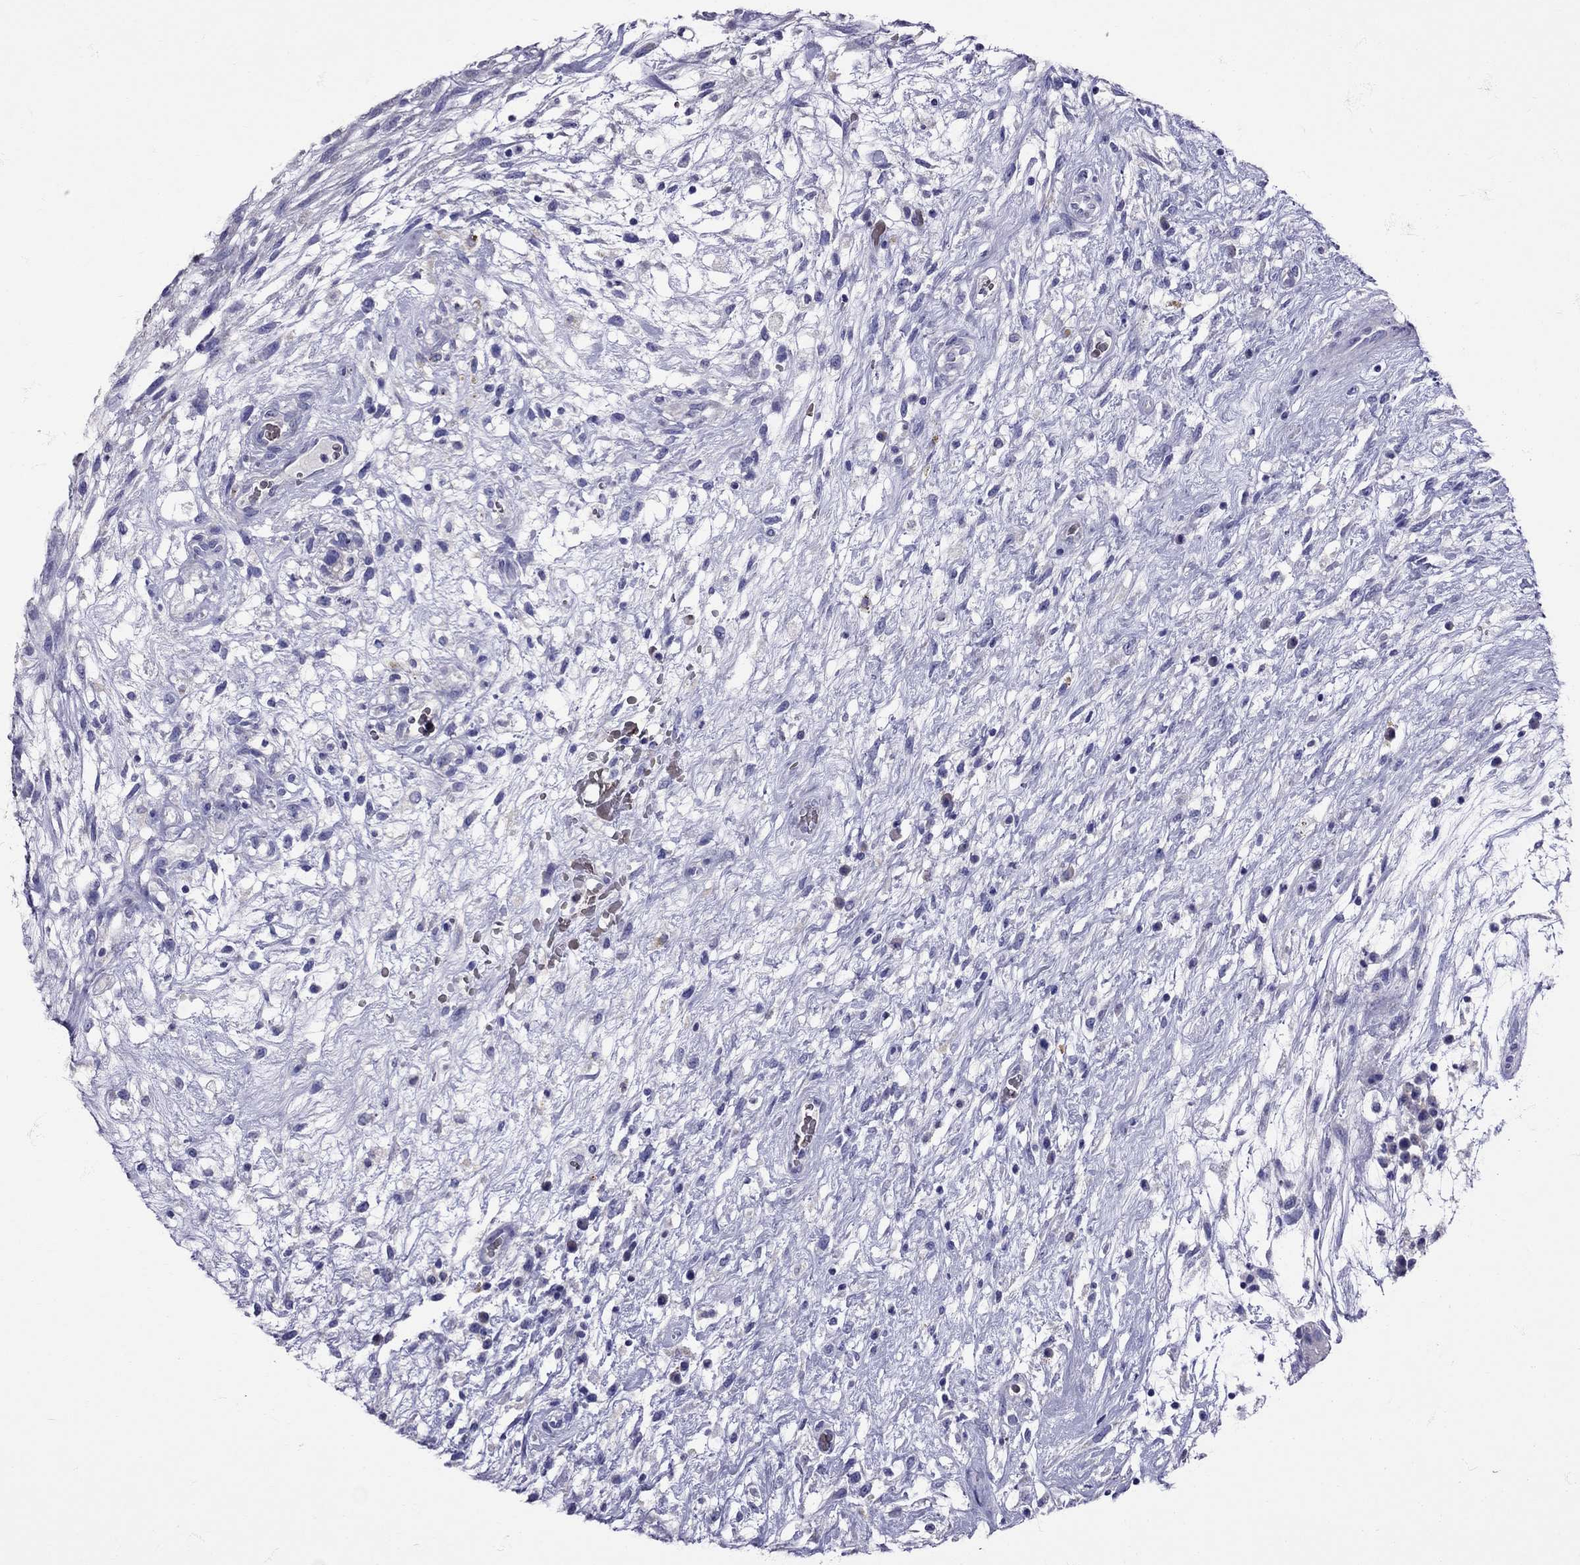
{"staining": {"intensity": "negative", "quantity": "none", "location": "none"}, "tissue": "testis cancer", "cell_type": "Tumor cells", "image_type": "cancer", "snomed": [{"axis": "morphology", "description": "Normal tissue, NOS"}, {"axis": "morphology", "description": "Carcinoma, Embryonal, NOS"}, {"axis": "topography", "description": "Testis"}], "caption": "IHC histopathology image of human testis cancer stained for a protein (brown), which reveals no expression in tumor cells.", "gene": "TBR1", "patient": {"sex": "male", "age": 32}}